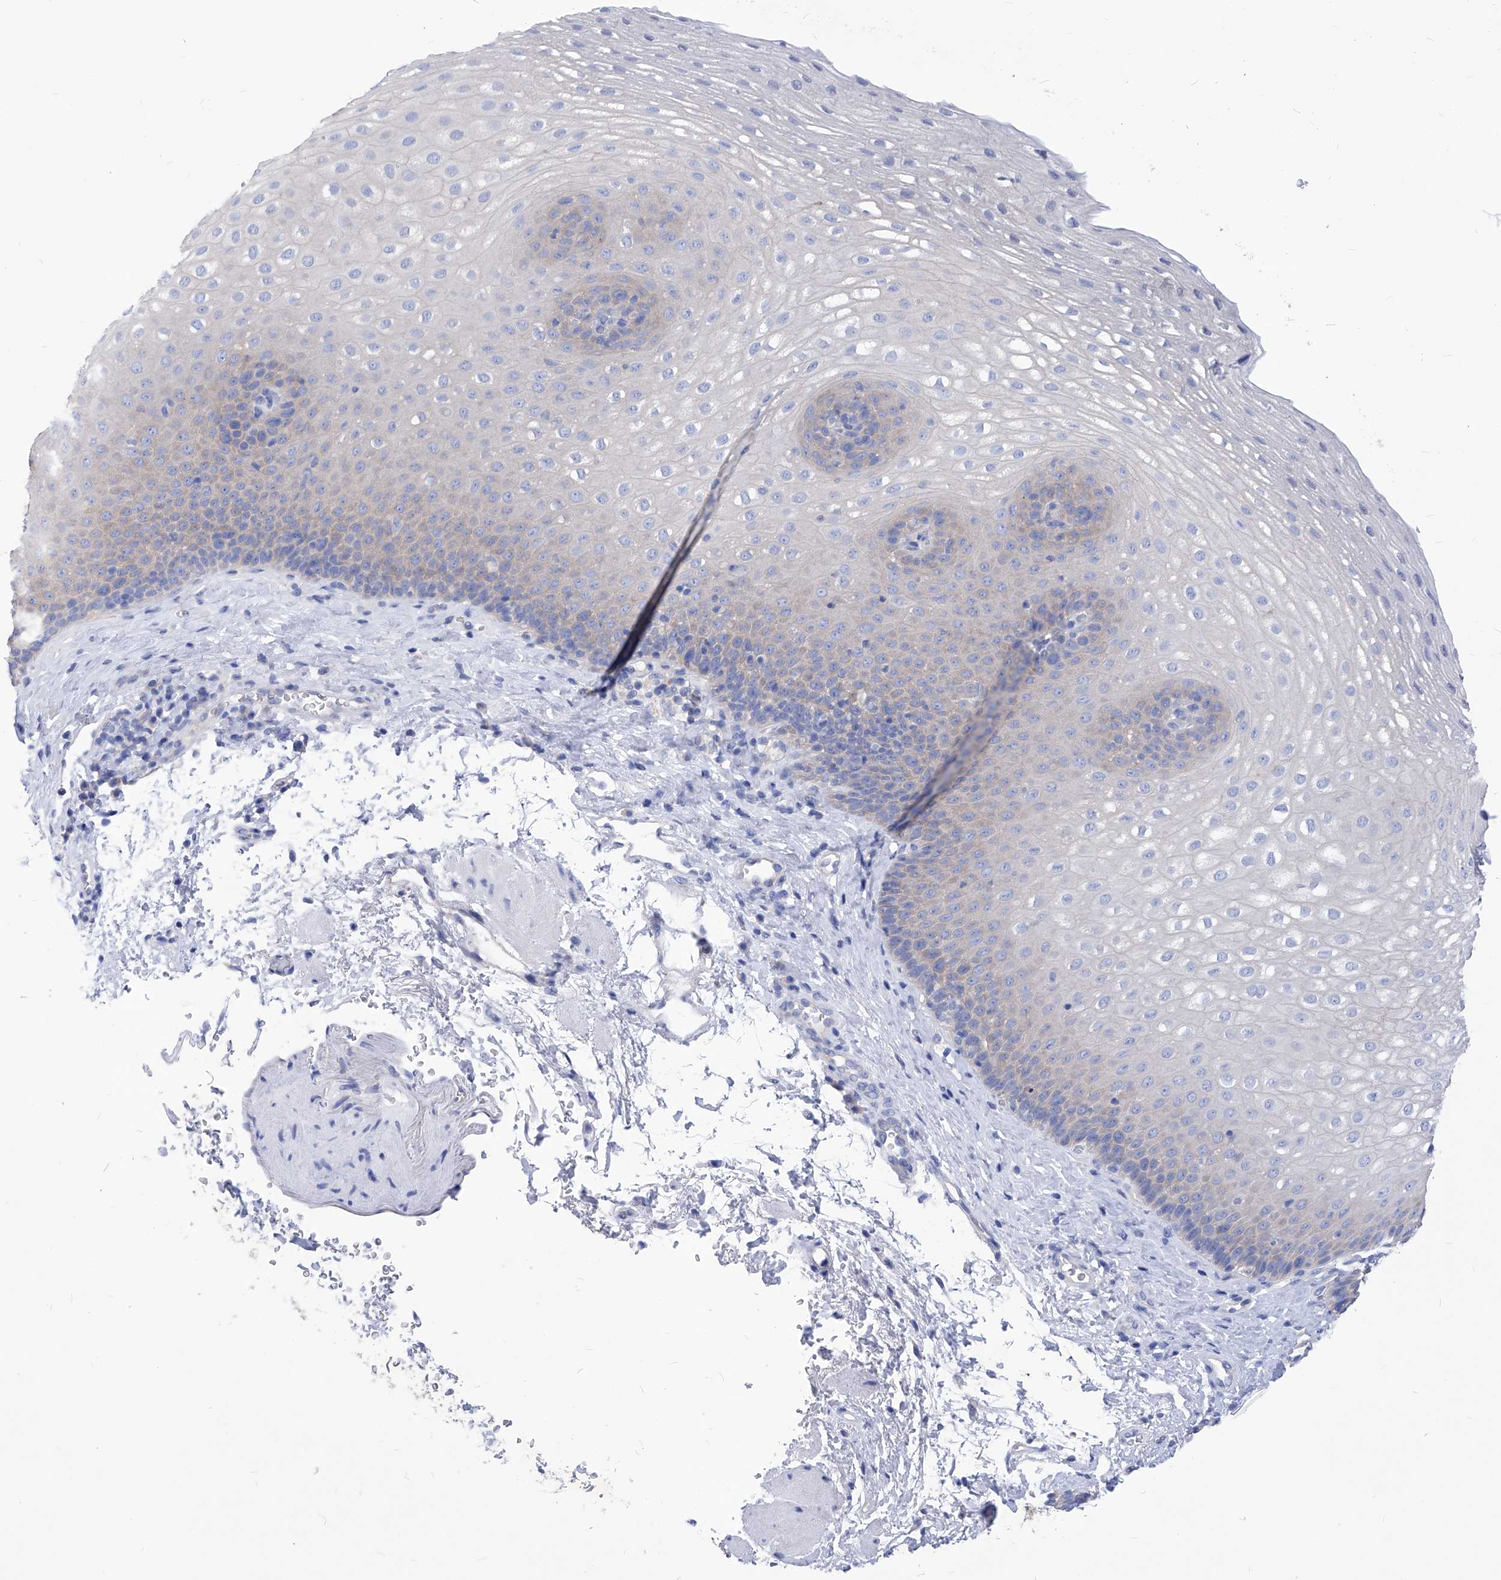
{"staining": {"intensity": "negative", "quantity": "none", "location": "none"}, "tissue": "esophagus", "cell_type": "Squamous epithelial cells", "image_type": "normal", "snomed": [{"axis": "morphology", "description": "Normal tissue, NOS"}, {"axis": "topography", "description": "Esophagus"}], "caption": "Esophagus was stained to show a protein in brown. There is no significant staining in squamous epithelial cells. Brightfield microscopy of immunohistochemistry stained with DAB (brown) and hematoxylin (blue), captured at high magnification.", "gene": "XPNPEP1", "patient": {"sex": "female", "age": 66}}